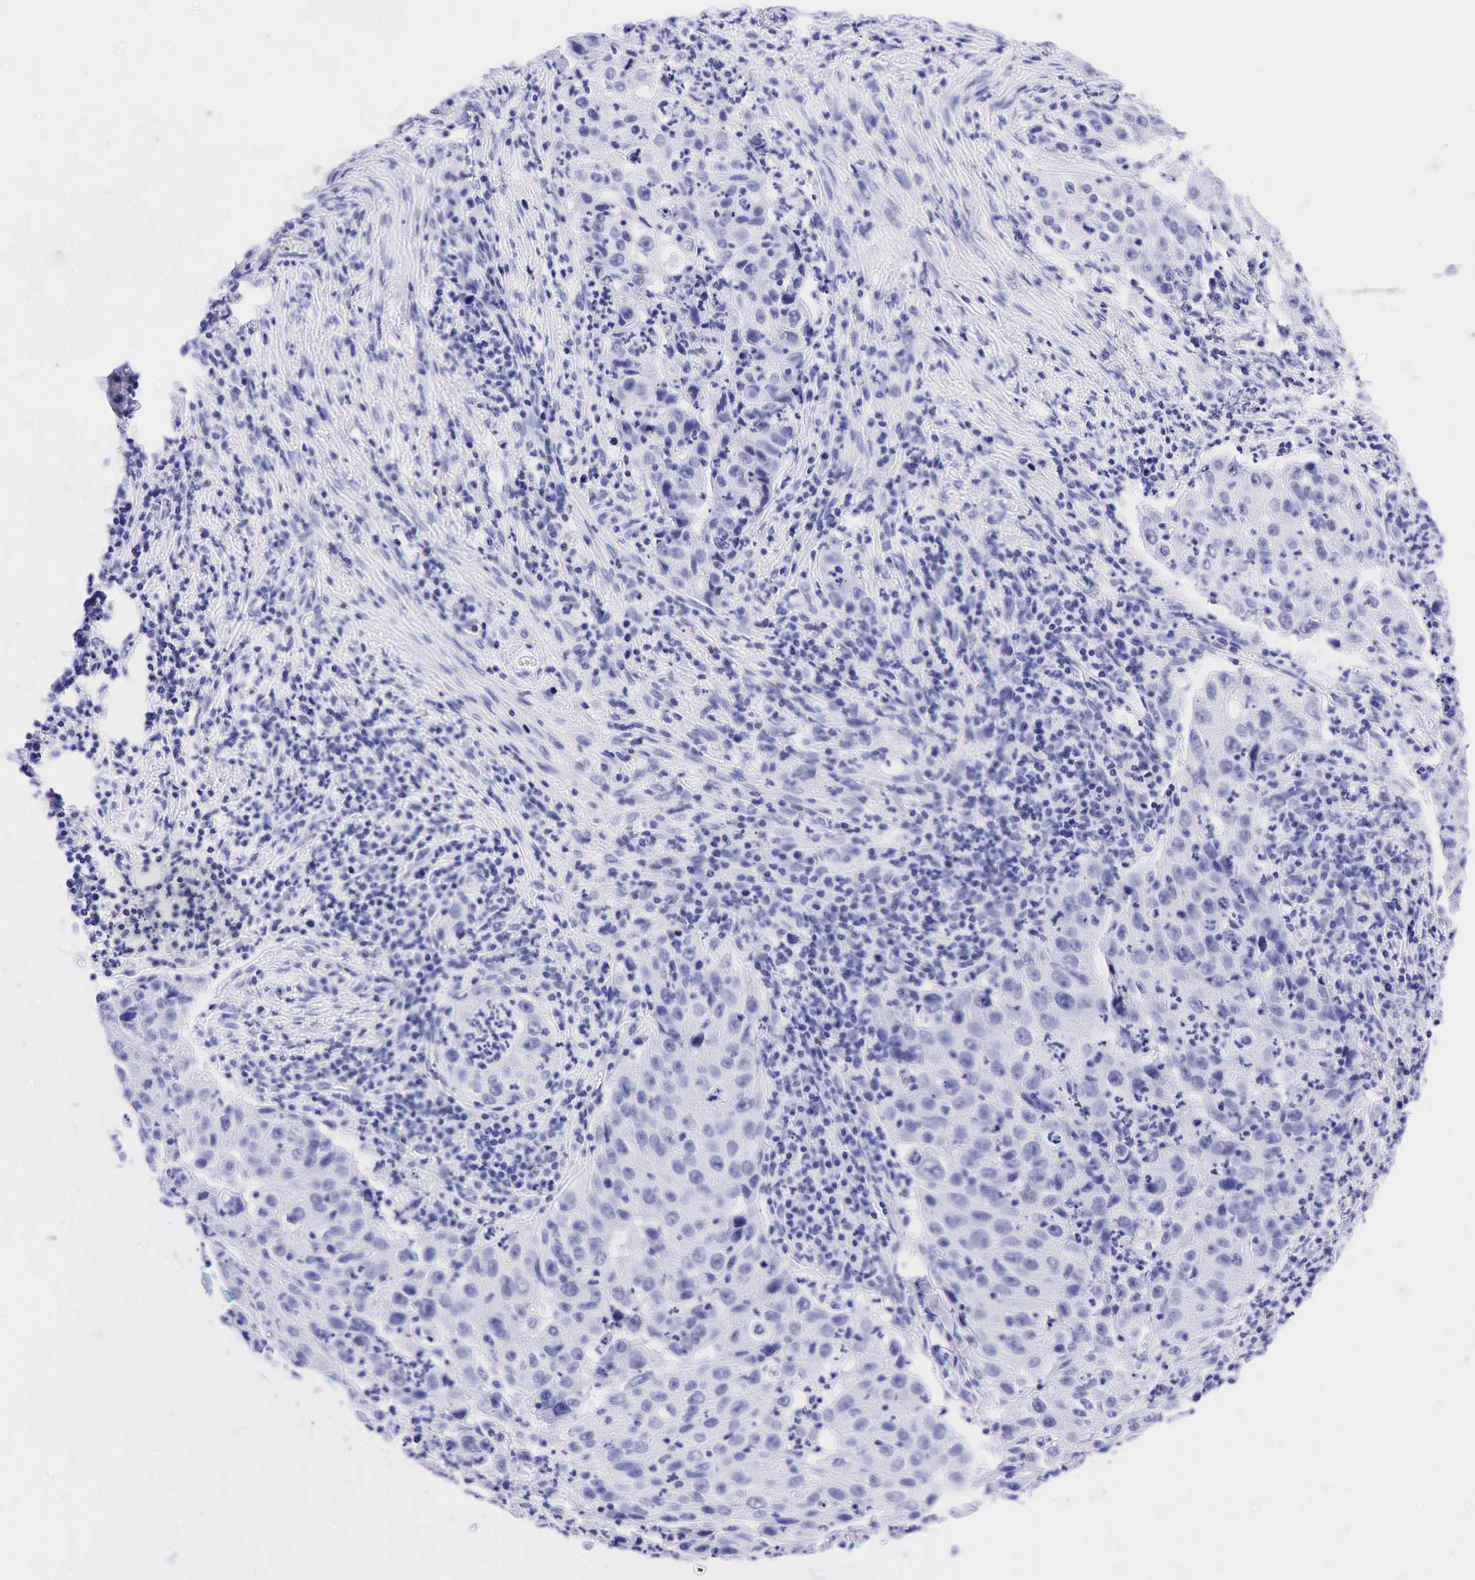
{"staining": {"intensity": "negative", "quantity": "none", "location": "none"}, "tissue": "lung cancer", "cell_type": "Tumor cells", "image_type": "cancer", "snomed": [{"axis": "morphology", "description": "Squamous cell carcinoma, NOS"}, {"axis": "topography", "description": "Lung"}], "caption": "DAB (3,3'-diaminobenzidine) immunohistochemical staining of lung squamous cell carcinoma displays no significant expression in tumor cells.", "gene": "CHGA", "patient": {"sex": "male", "age": 64}}